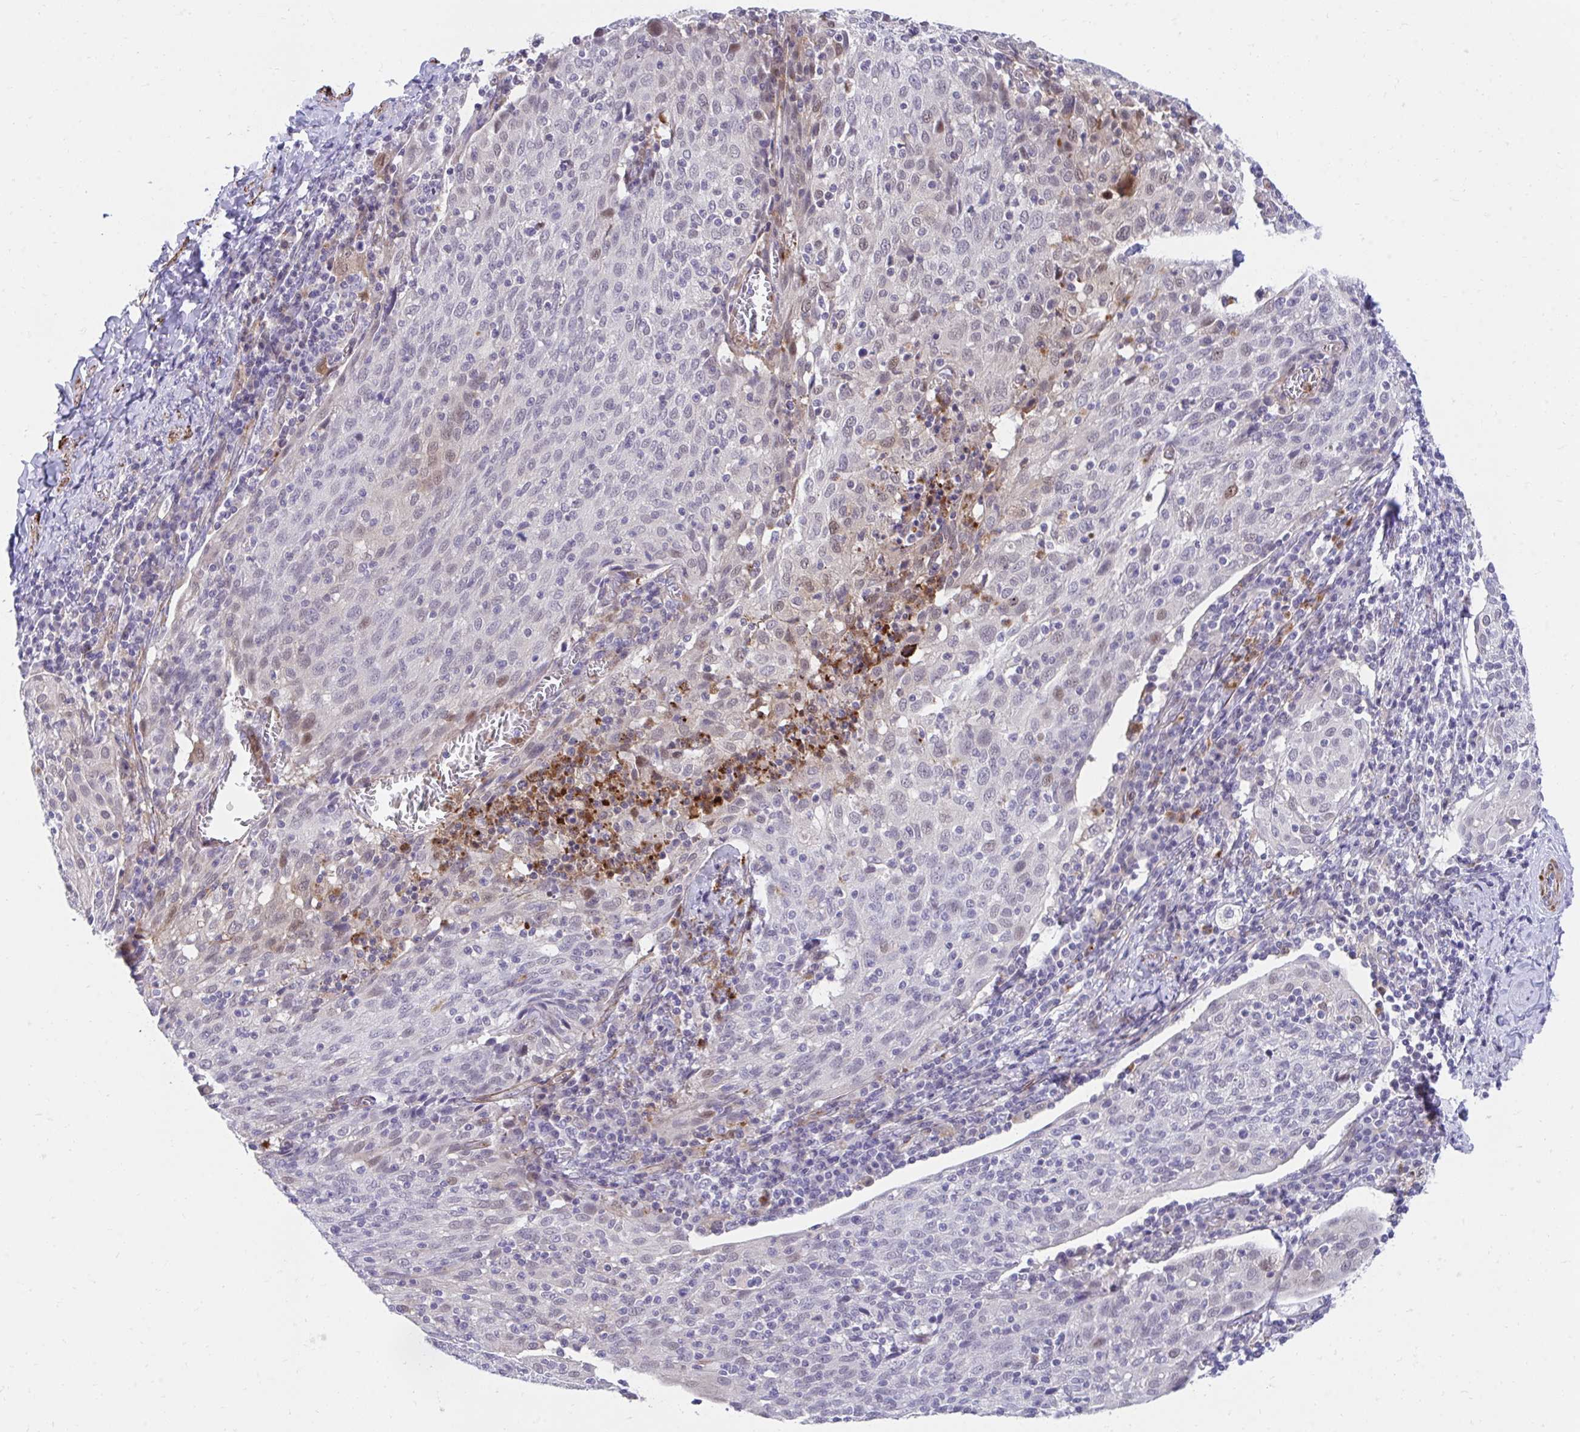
{"staining": {"intensity": "negative", "quantity": "none", "location": "none"}, "tissue": "cervical cancer", "cell_type": "Tumor cells", "image_type": "cancer", "snomed": [{"axis": "morphology", "description": "Squamous cell carcinoma, NOS"}, {"axis": "topography", "description": "Cervix"}], "caption": "Immunohistochemistry image of human squamous cell carcinoma (cervical) stained for a protein (brown), which displays no staining in tumor cells.", "gene": "CSTB", "patient": {"sex": "female", "age": 52}}